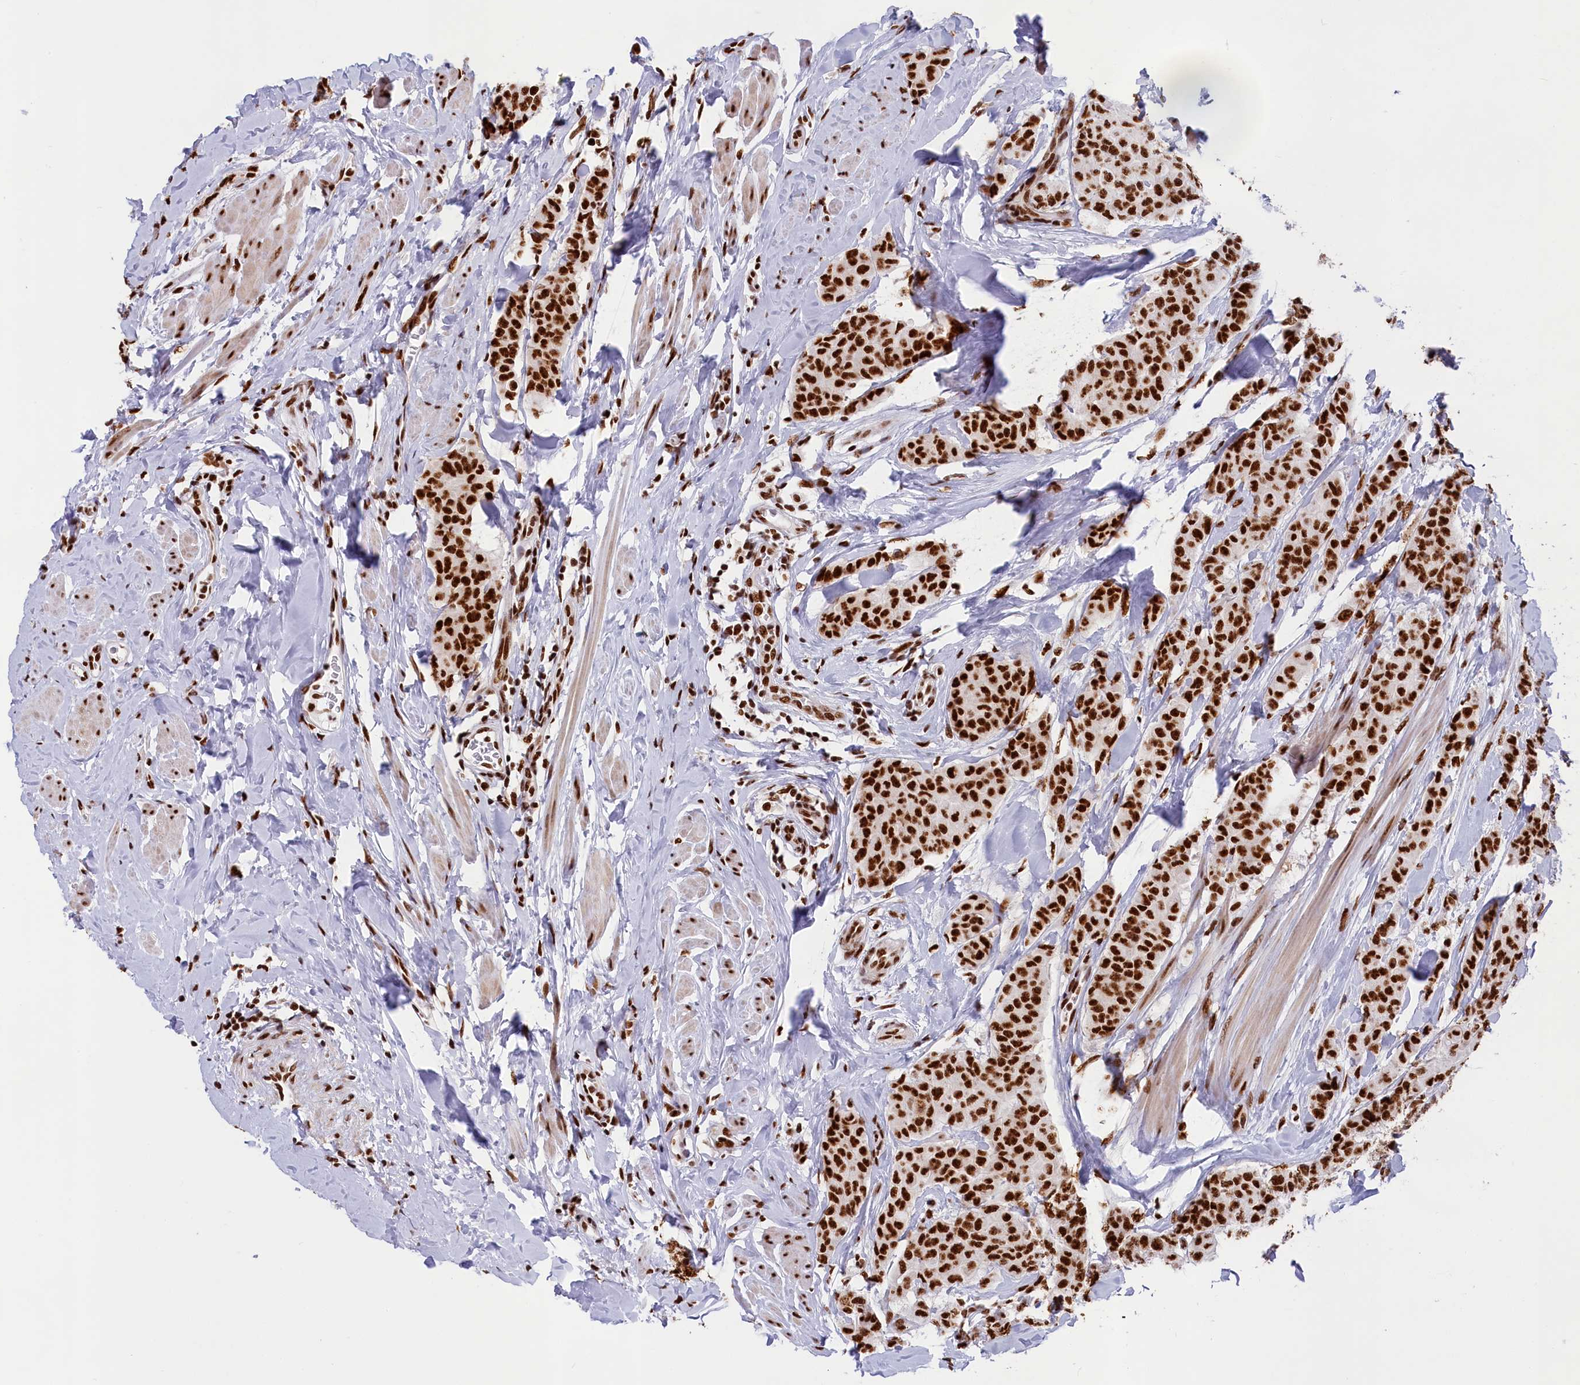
{"staining": {"intensity": "strong", "quantity": ">75%", "location": "nuclear"}, "tissue": "breast cancer", "cell_type": "Tumor cells", "image_type": "cancer", "snomed": [{"axis": "morphology", "description": "Duct carcinoma"}, {"axis": "topography", "description": "Breast"}], "caption": "Breast cancer (intraductal carcinoma) stained with immunohistochemistry (IHC) displays strong nuclear expression in approximately >75% of tumor cells. The staining was performed using DAB, with brown indicating positive protein expression. Nuclei are stained blue with hematoxylin.", "gene": "SNRNP70", "patient": {"sex": "female", "age": 40}}